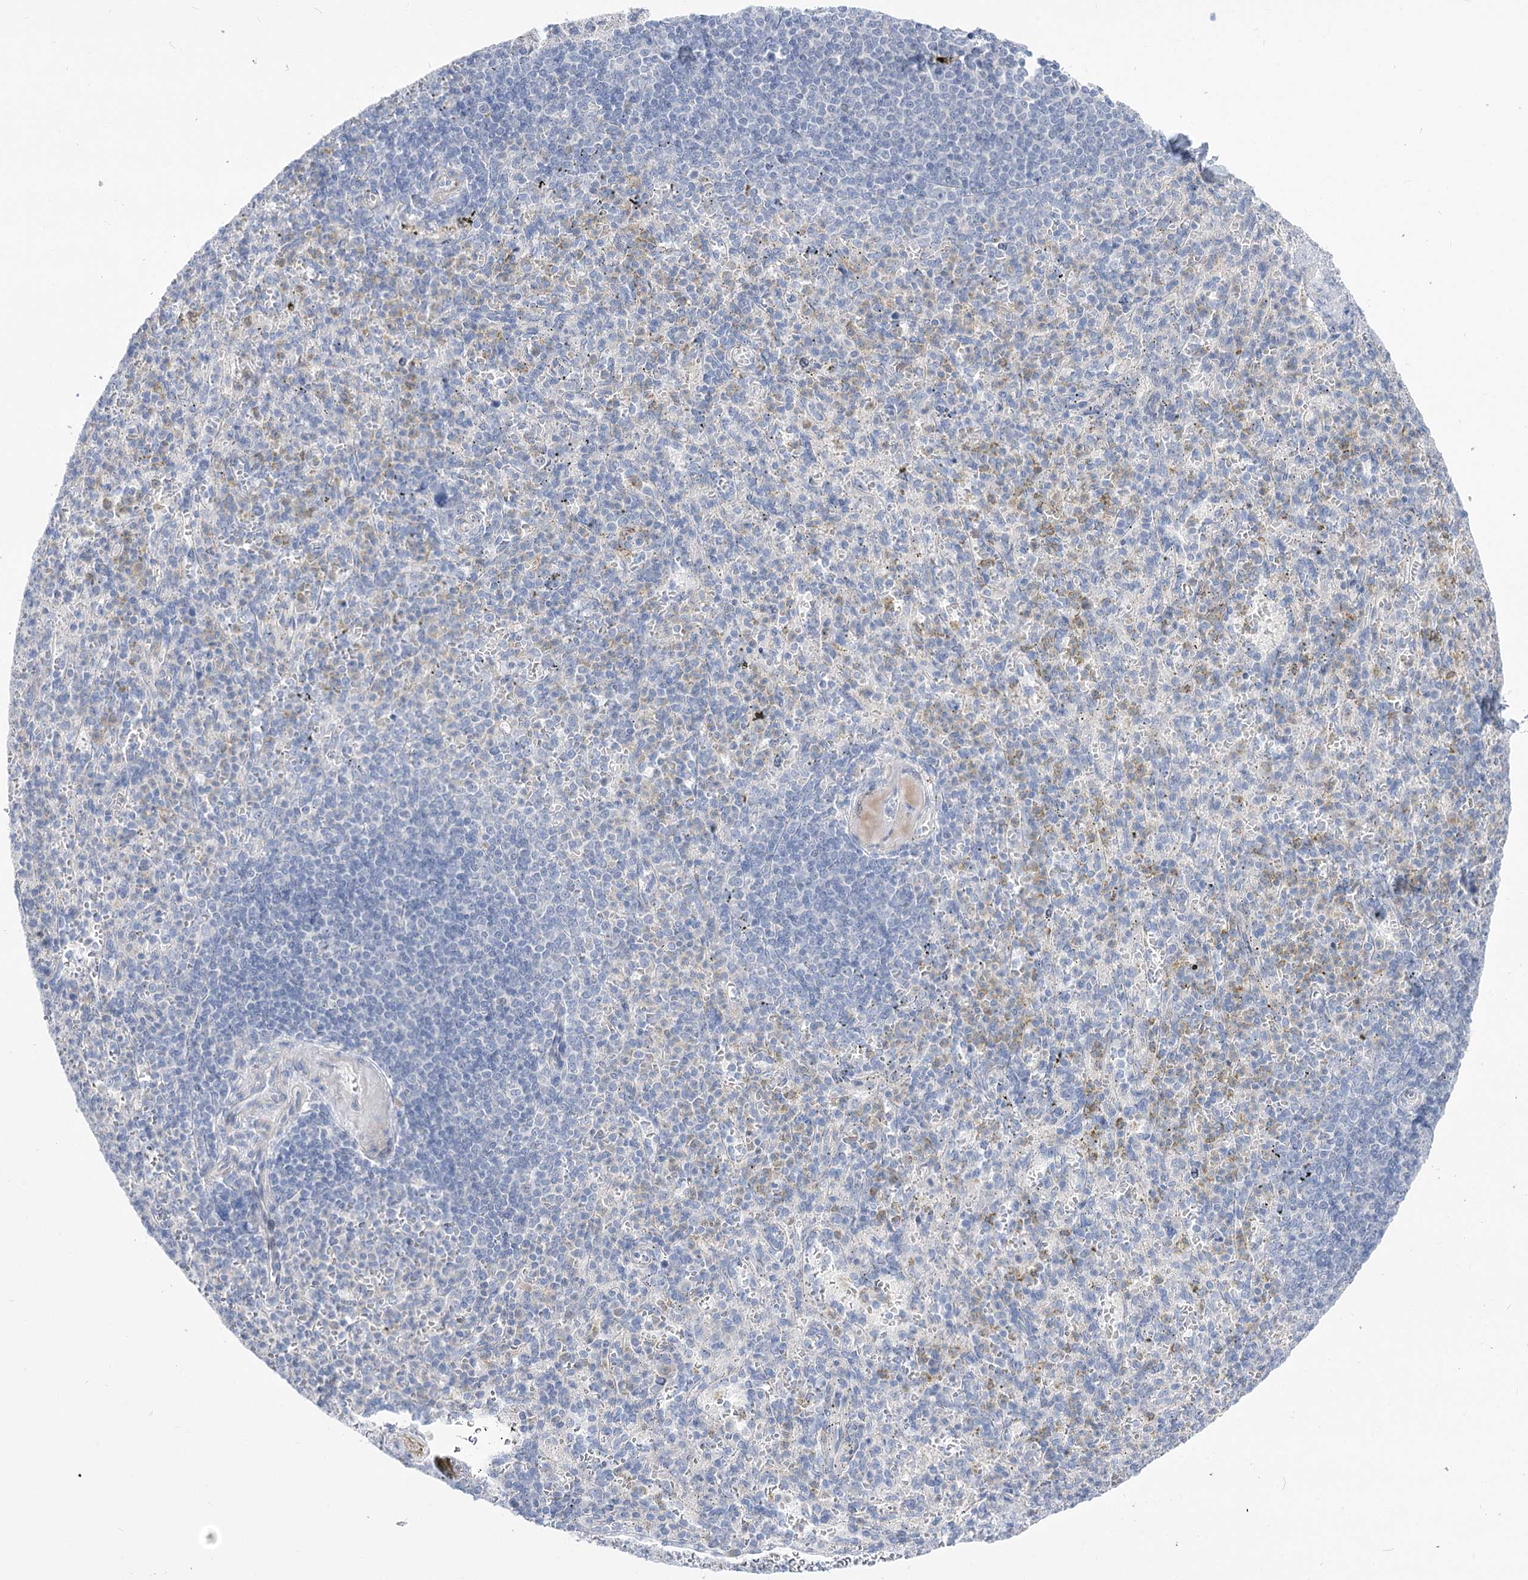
{"staining": {"intensity": "negative", "quantity": "none", "location": "none"}, "tissue": "spleen", "cell_type": "Cells in red pulp", "image_type": "normal", "snomed": [{"axis": "morphology", "description": "Normal tissue, NOS"}, {"axis": "topography", "description": "Spleen"}], "caption": "An immunohistochemistry micrograph of unremarkable spleen is shown. There is no staining in cells in red pulp of spleen. The staining is performed using DAB (3,3'-diaminobenzidine) brown chromogen with nuclei counter-stained in using hematoxylin.", "gene": "HELT", "patient": {"sex": "female", "age": 74}}